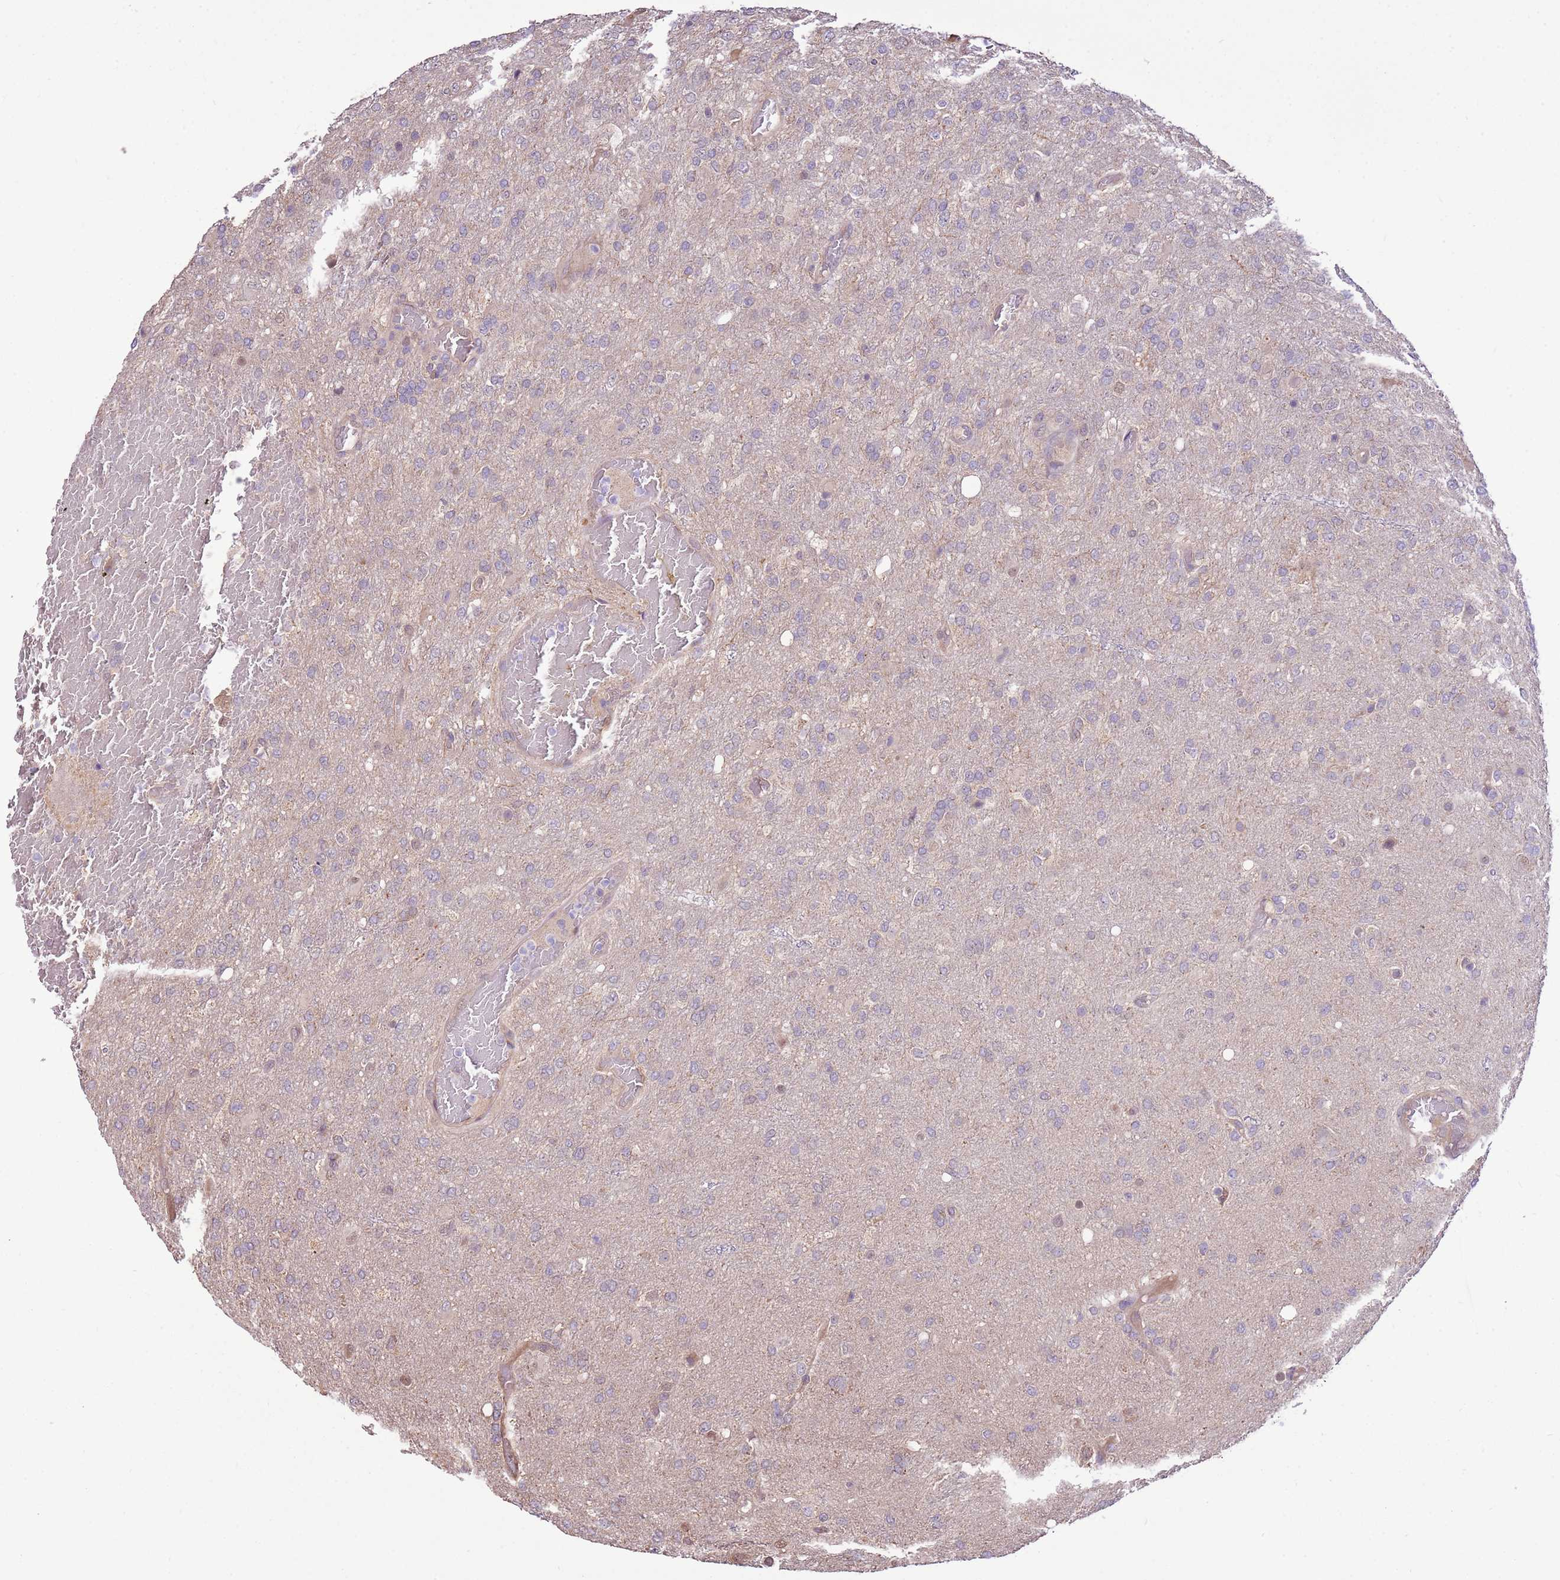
{"staining": {"intensity": "negative", "quantity": "none", "location": "none"}, "tissue": "glioma", "cell_type": "Tumor cells", "image_type": "cancer", "snomed": [{"axis": "morphology", "description": "Glioma, malignant, High grade"}, {"axis": "topography", "description": "Brain"}], "caption": "IHC of glioma shows no staining in tumor cells. The staining was performed using DAB to visualize the protein expression in brown, while the nuclei were stained in blue with hematoxylin (Magnification: 20x).", "gene": "BBS5", "patient": {"sex": "female", "age": 74}}